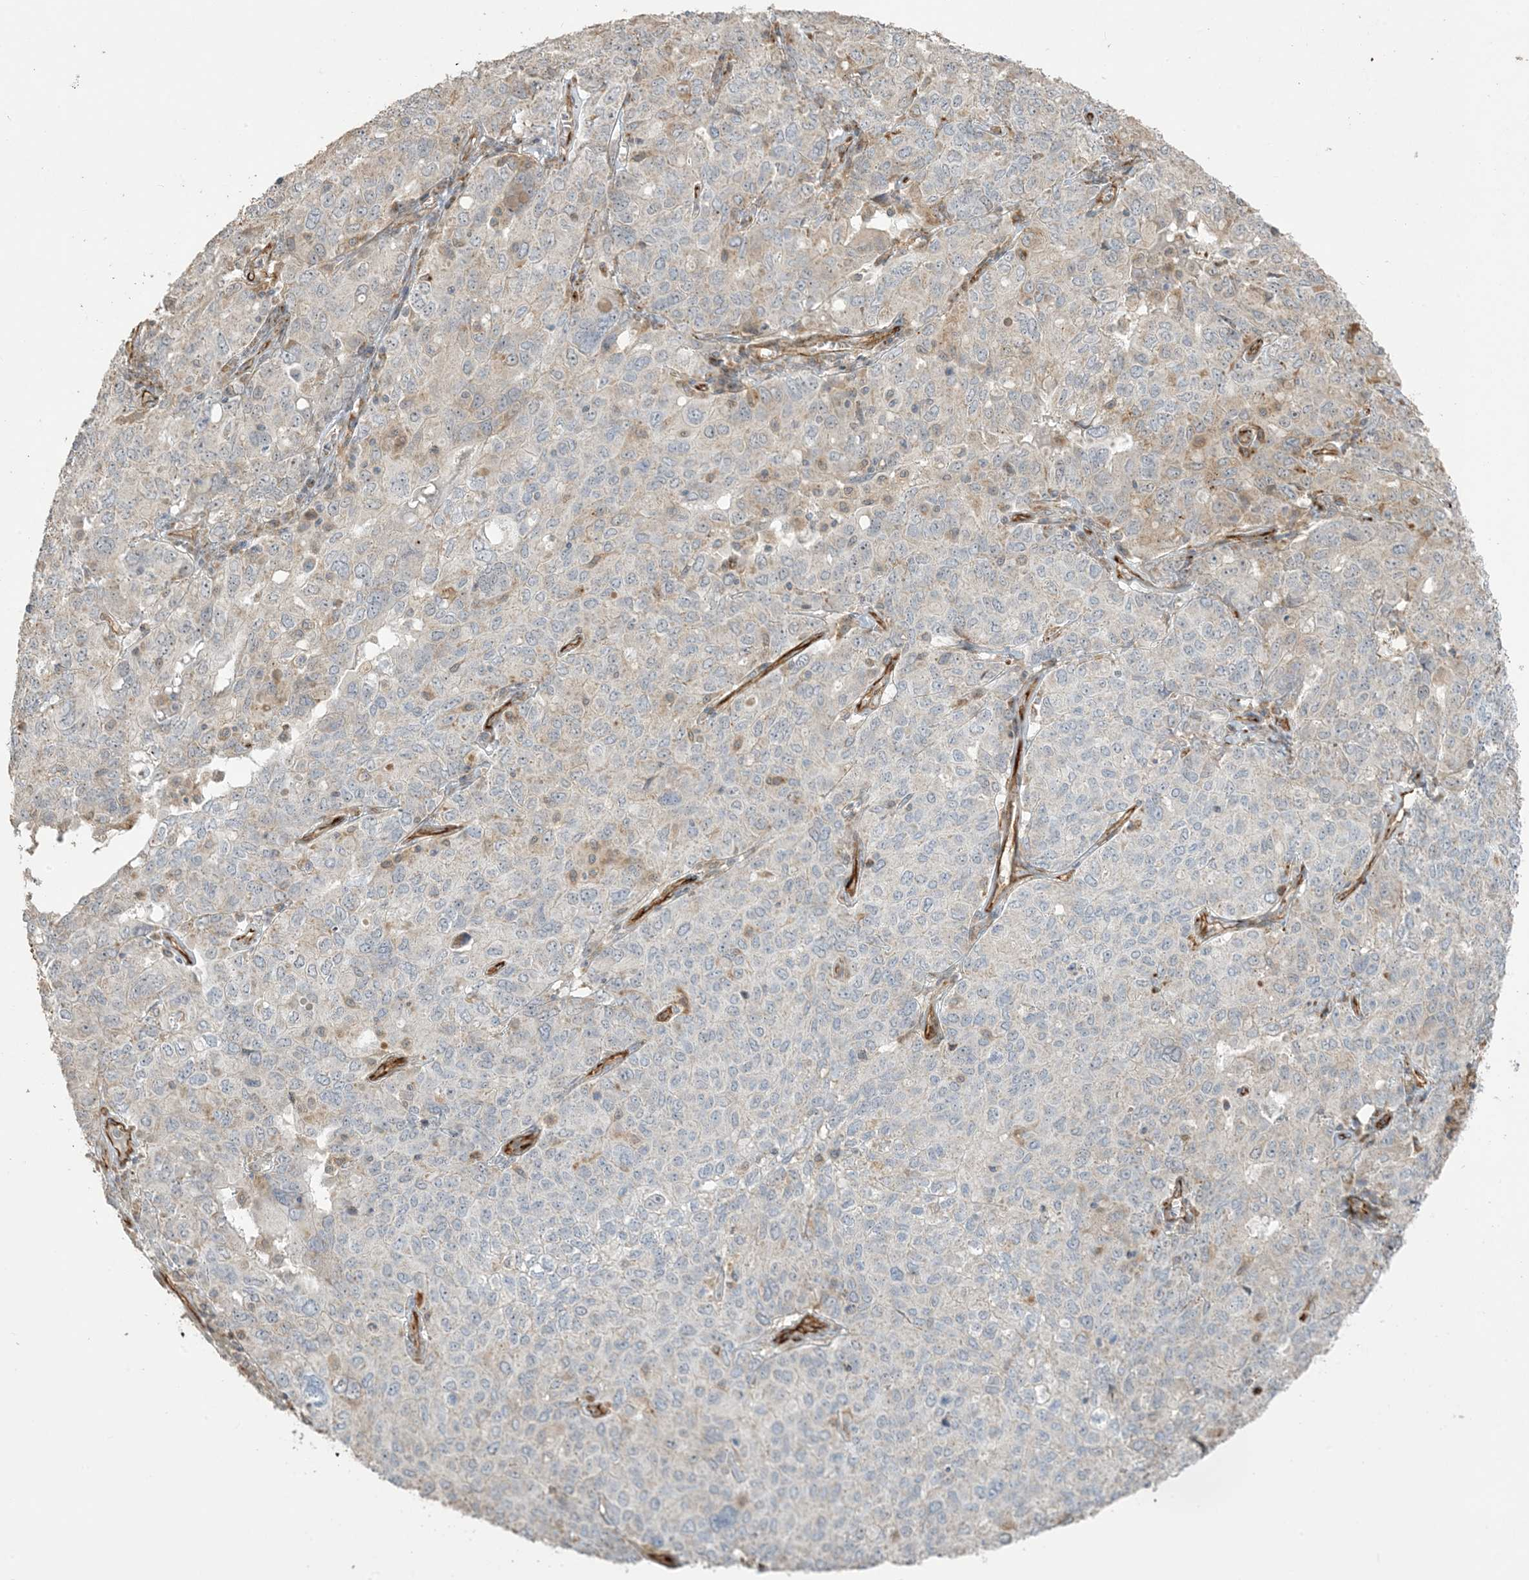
{"staining": {"intensity": "weak", "quantity": "<25%", "location": "cytoplasmic/membranous"}, "tissue": "ovarian cancer", "cell_type": "Tumor cells", "image_type": "cancer", "snomed": [{"axis": "morphology", "description": "Carcinoma, endometroid"}, {"axis": "topography", "description": "Ovary"}], "caption": "Immunohistochemical staining of human ovarian endometroid carcinoma reveals no significant staining in tumor cells.", "gene": "AGA", "patient": {"sex": "female", "age": 62}}